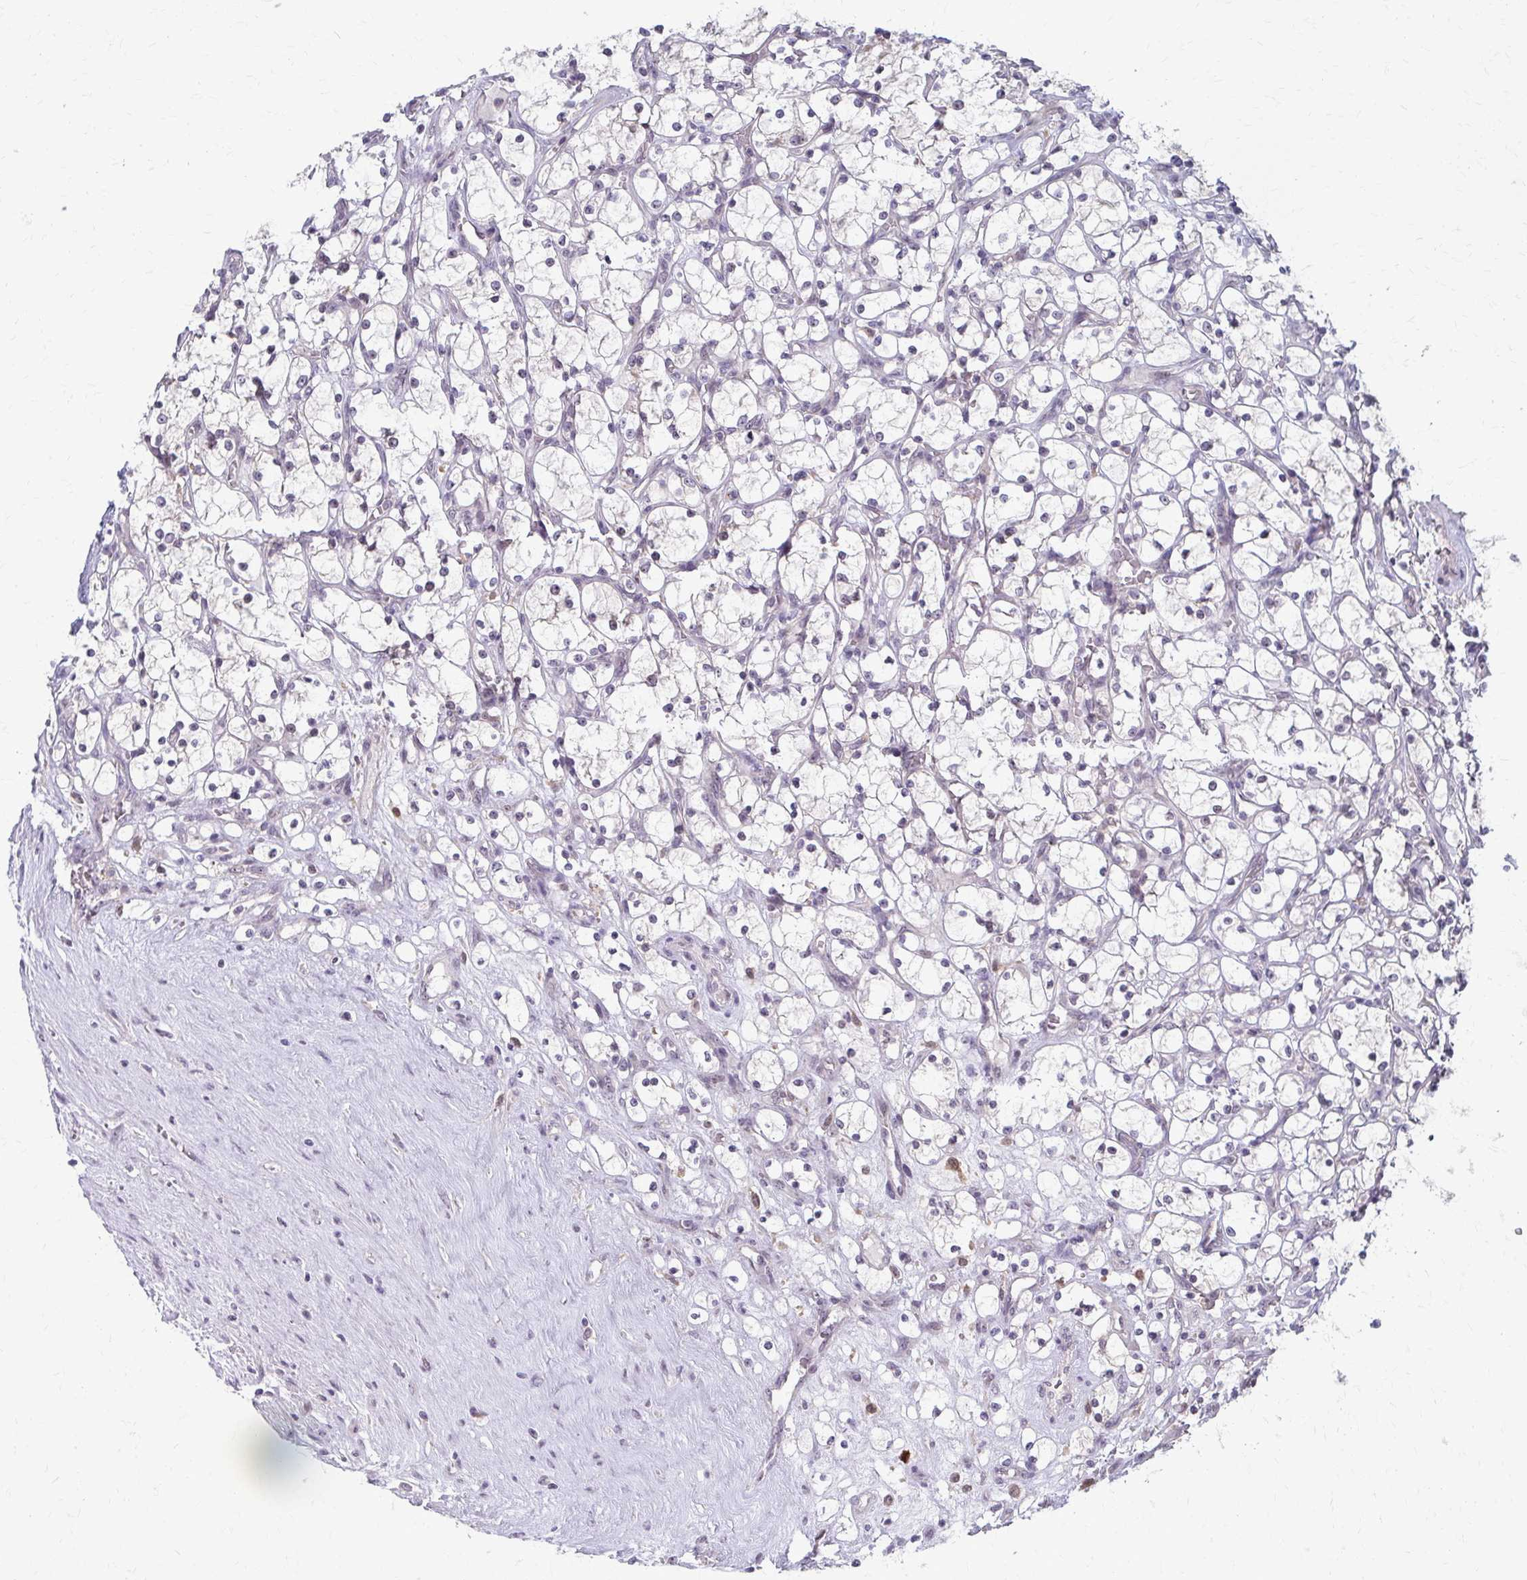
{"staining": {"intensity": "negative", "quantity": "none", "location": "none"}, "tissue": "renal cancer", "cell_type": "Tumor cells", "image_type": "cancer", "snomed": [{"axis": "morphology", "description": "Adenocarcinoma, NOS"}, {"axis": "topography", "description": "Kidney"}], "caption": "Renal adenocarcinoma was stained to show a protein in brown. There is no significant positivity in tumor cells.", "gene": "NUDT16", "patient": {"sex": "female", "age": 69}}